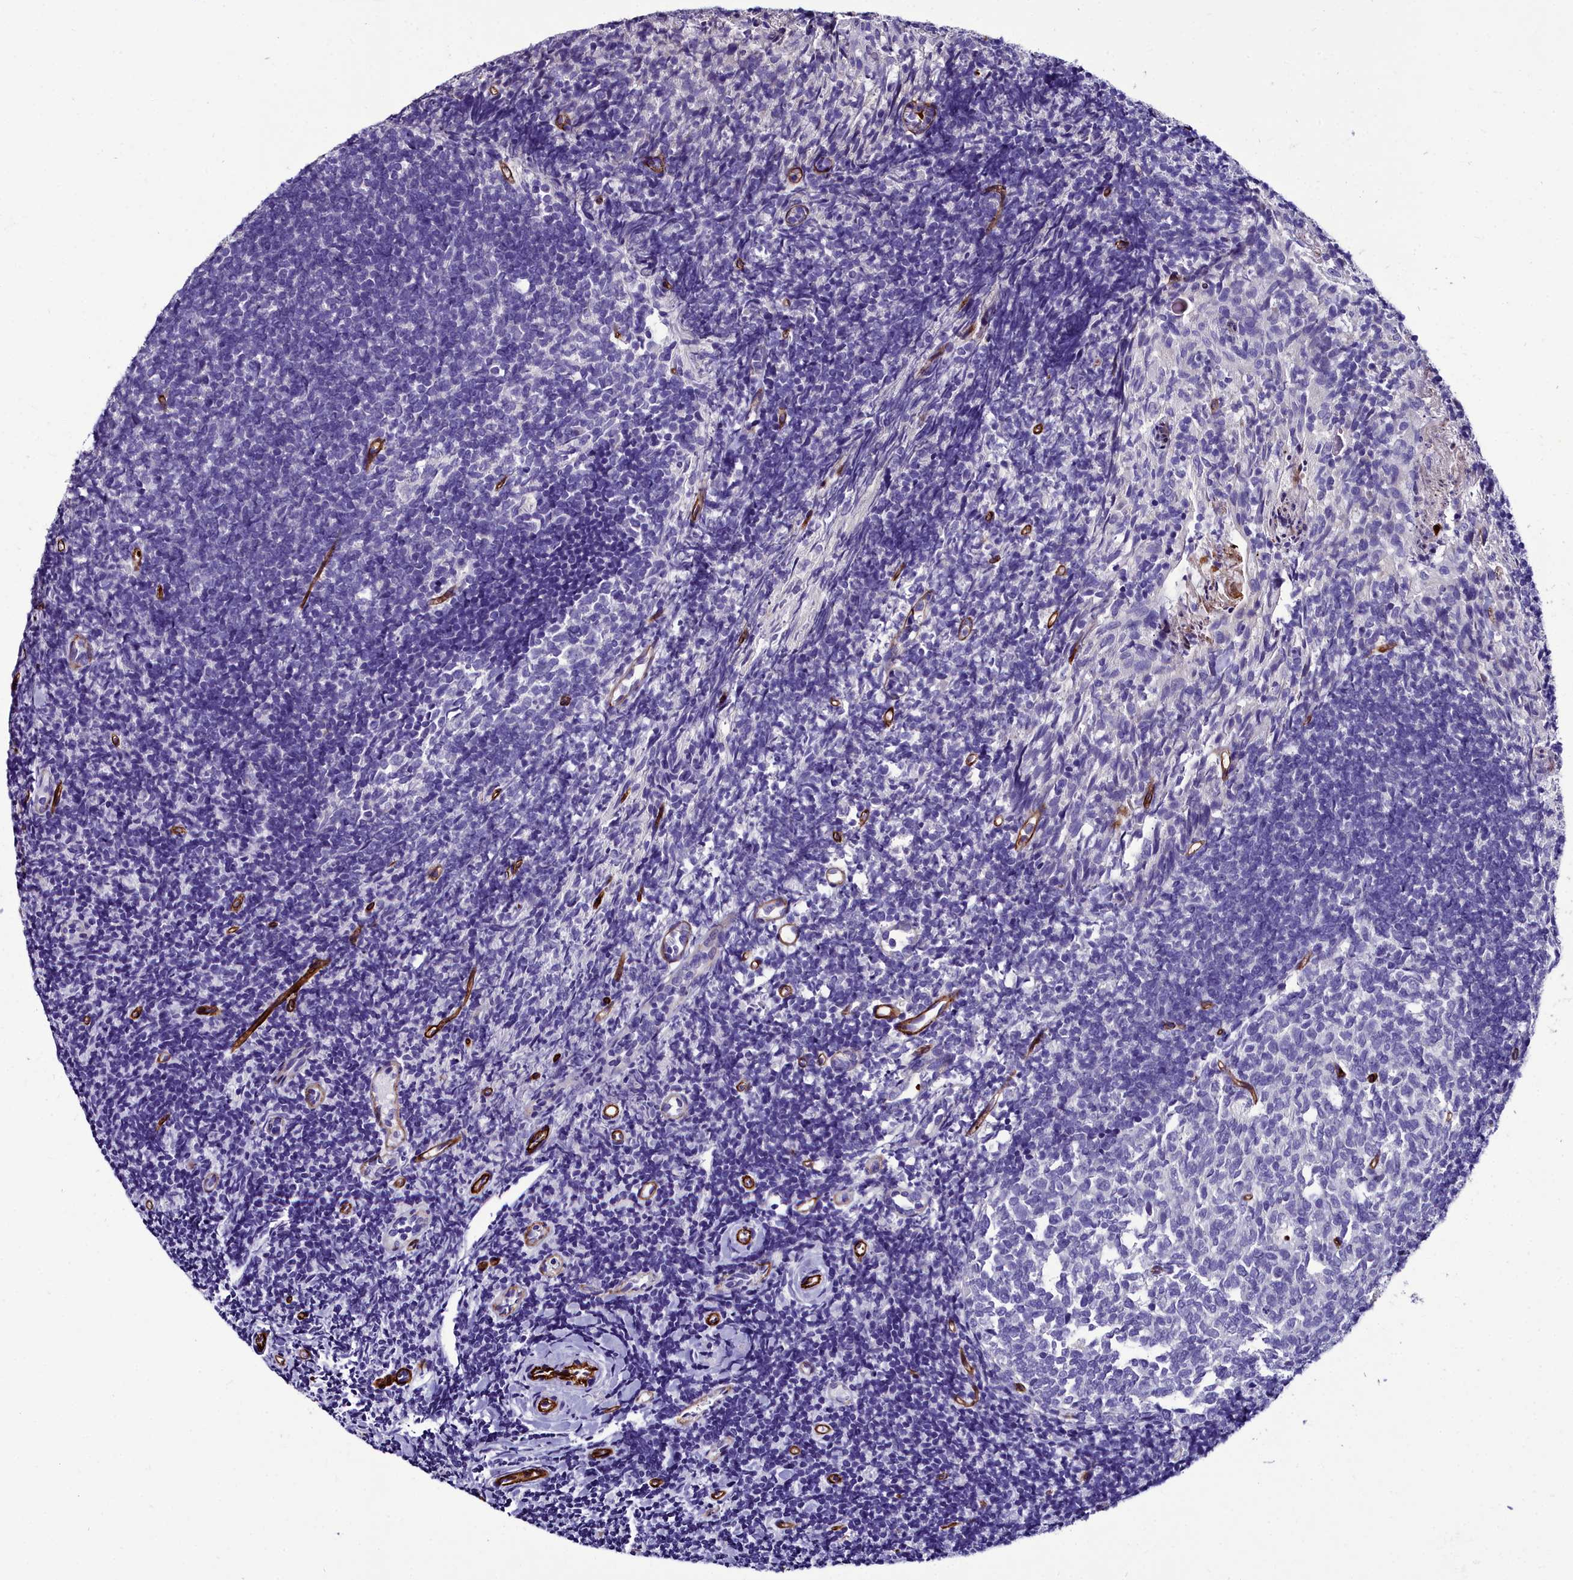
{"staining": {"intensity": "negative", "quantity": "none", "location": "none"}, "tissue": "tonsil", "cell_type": "Germinal center cells", "image_type": "normal", "snomed": [{"axis": "morphology", "description": "Normal tissue, NOS"}, {"axis": "topography", "description": "Tonsil"}], "caption": "An IHC micrograph of benign tonsil is shown. There is no staining in germinal center cells of tonsil.", "gene": "CYP4F11", "patient": {"sex": "female", "age": 10}}